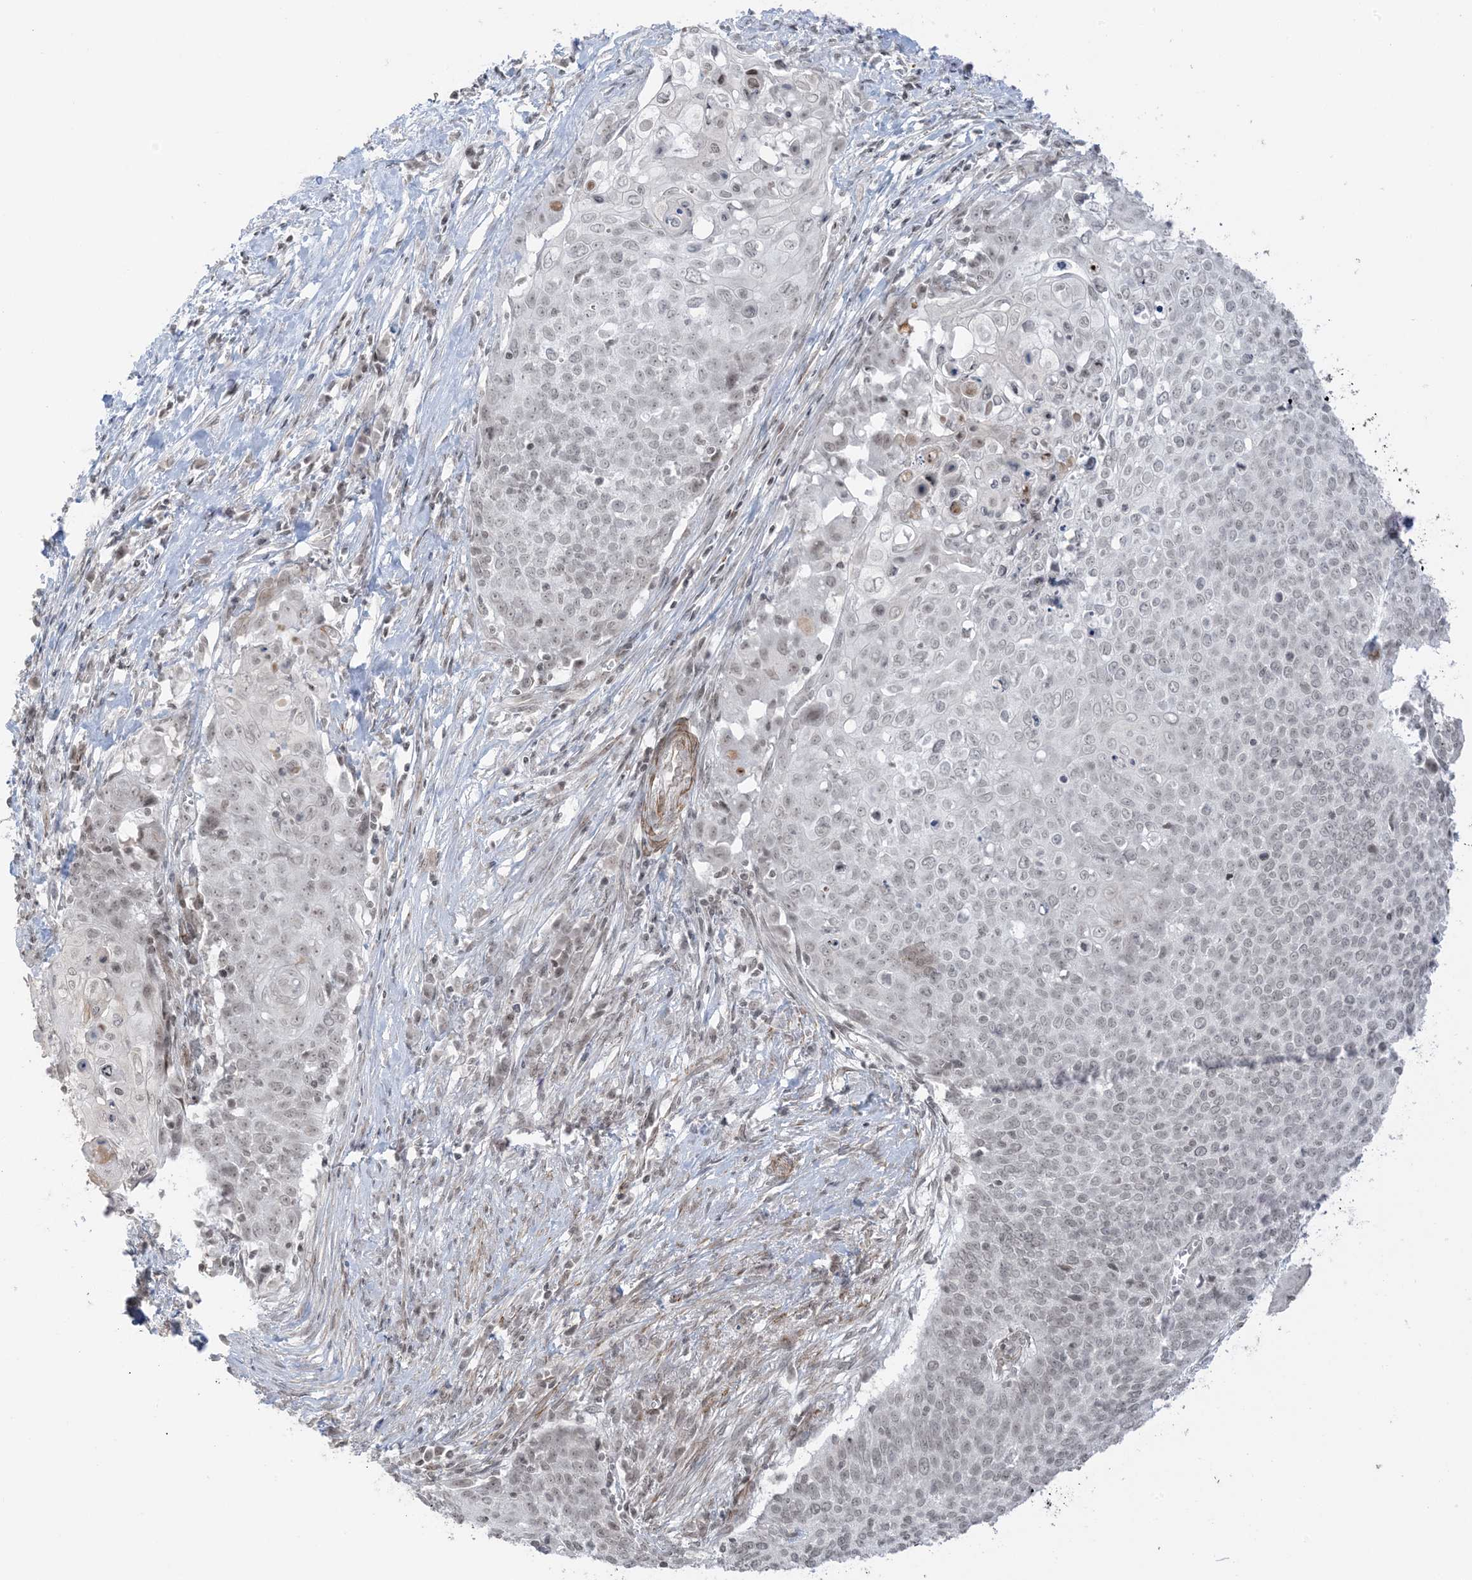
{"staining": {"intensity": "weak", "quantity": ">75%", "location": "nuclear"}, "tissue": "cervical cancer", "cell_type": "Tumor cells", "image_type": "cancer", "snomed": [{"axis": "morphology", "description": "Squamous cell carcinoma, NOS"}, {"axis": "topography", "description": "Cervix"}], "caption": "This is a micrograph of immunohistochemistry staining of cervical cancer, which shows weak positivity in the nuclear of tumor cells.", "gene": "METAP1D", "patient": {"sex": "female", "age": 39}}